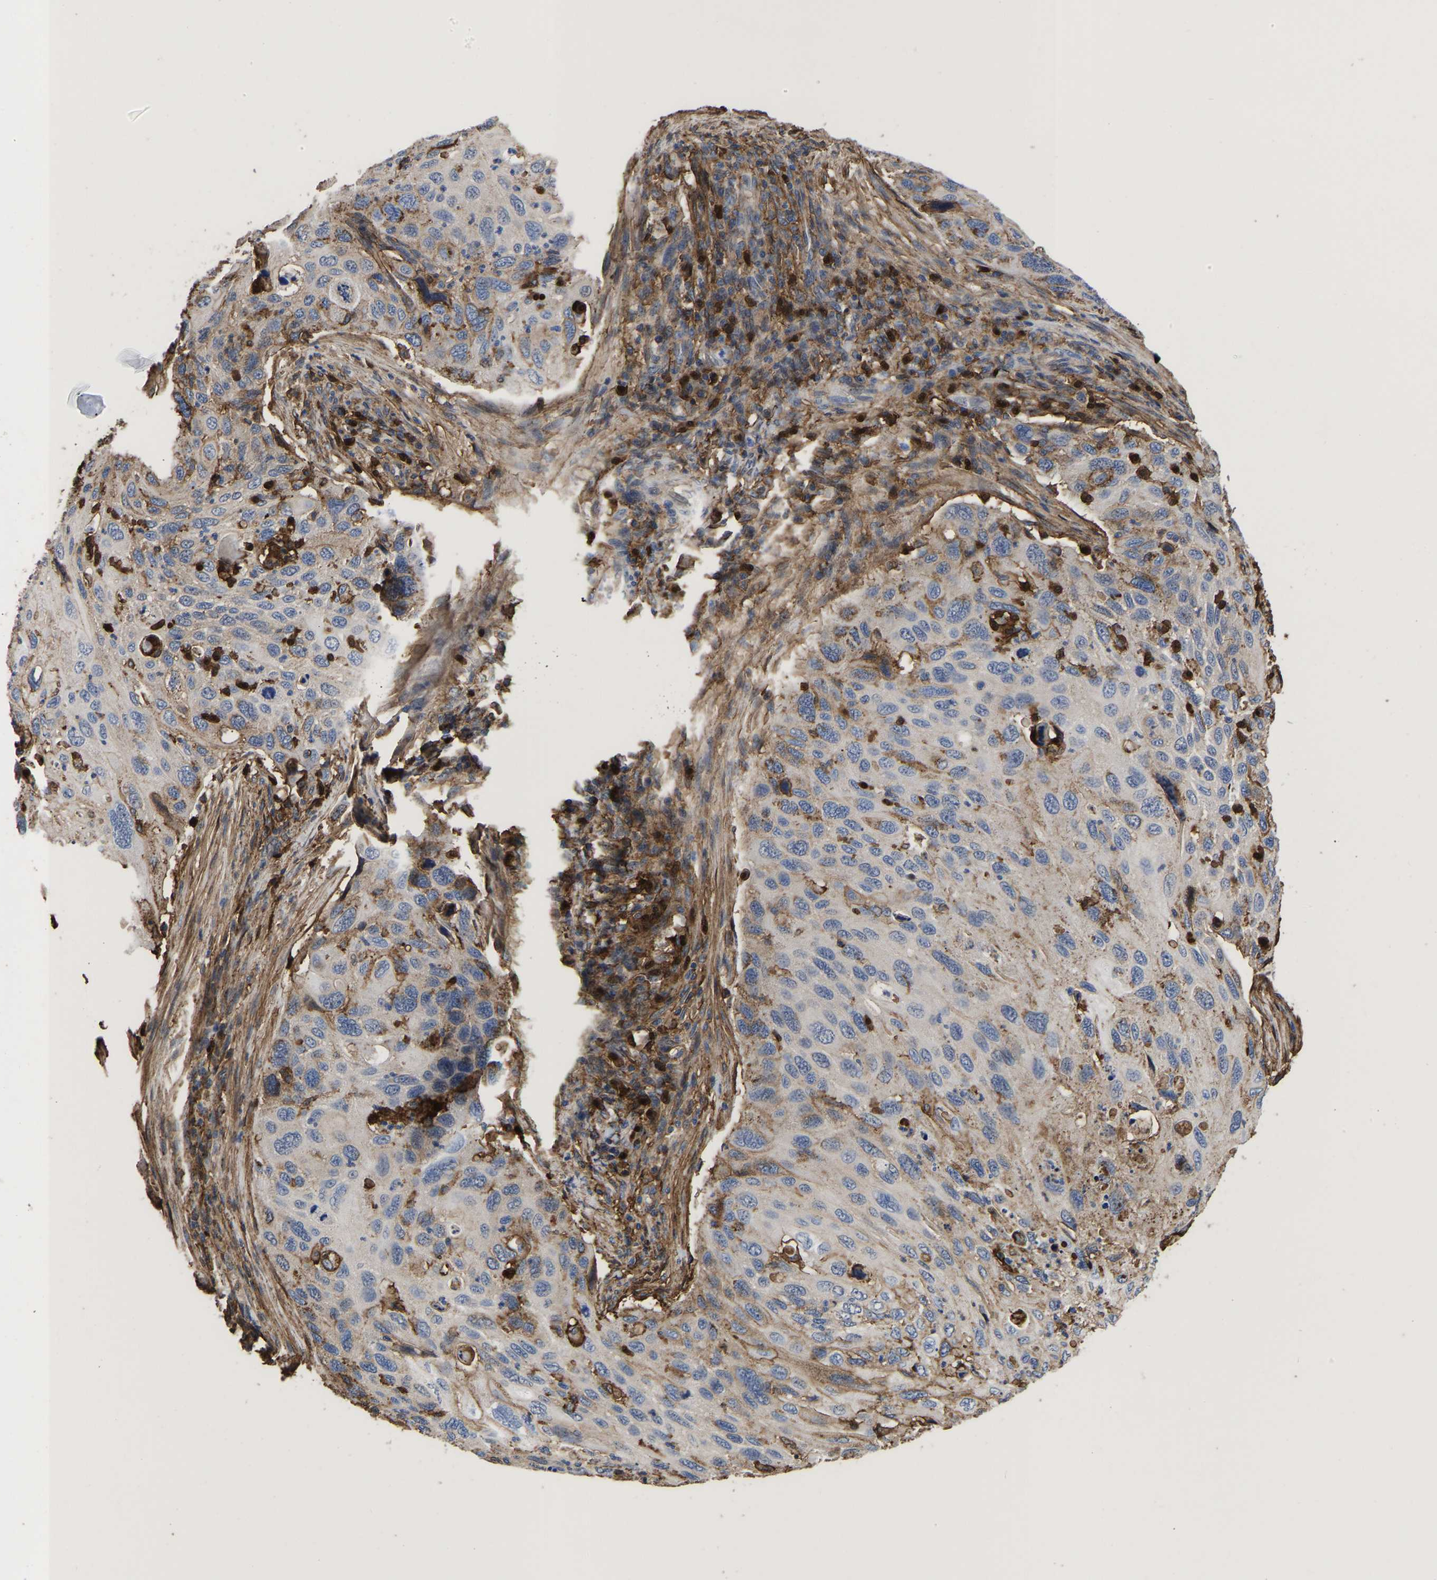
{"staining": {"intensity": "negative", "quantity": "none", "location": "none"}, "tissue": "cervical cancer", "cell_type": "Tumor cells", "image_type": "cancer", "snomed": [{"axis": "morphology", "description": "Squamous cell carcinoma, NOS"}, {"axis": "topography", "description": "Cervix"}], "caption": "Cervical cancer (squamous cell carcinoma) was stained to show a protein in brown. There is no significant expression in tumor cells. (DAB (3,3'-diaminobenzidine) immunohistochemistry visualized using brightfield microscopy, high magnification).", "gene": "LIF", "patient": {"sex": "female", "age": 70}}